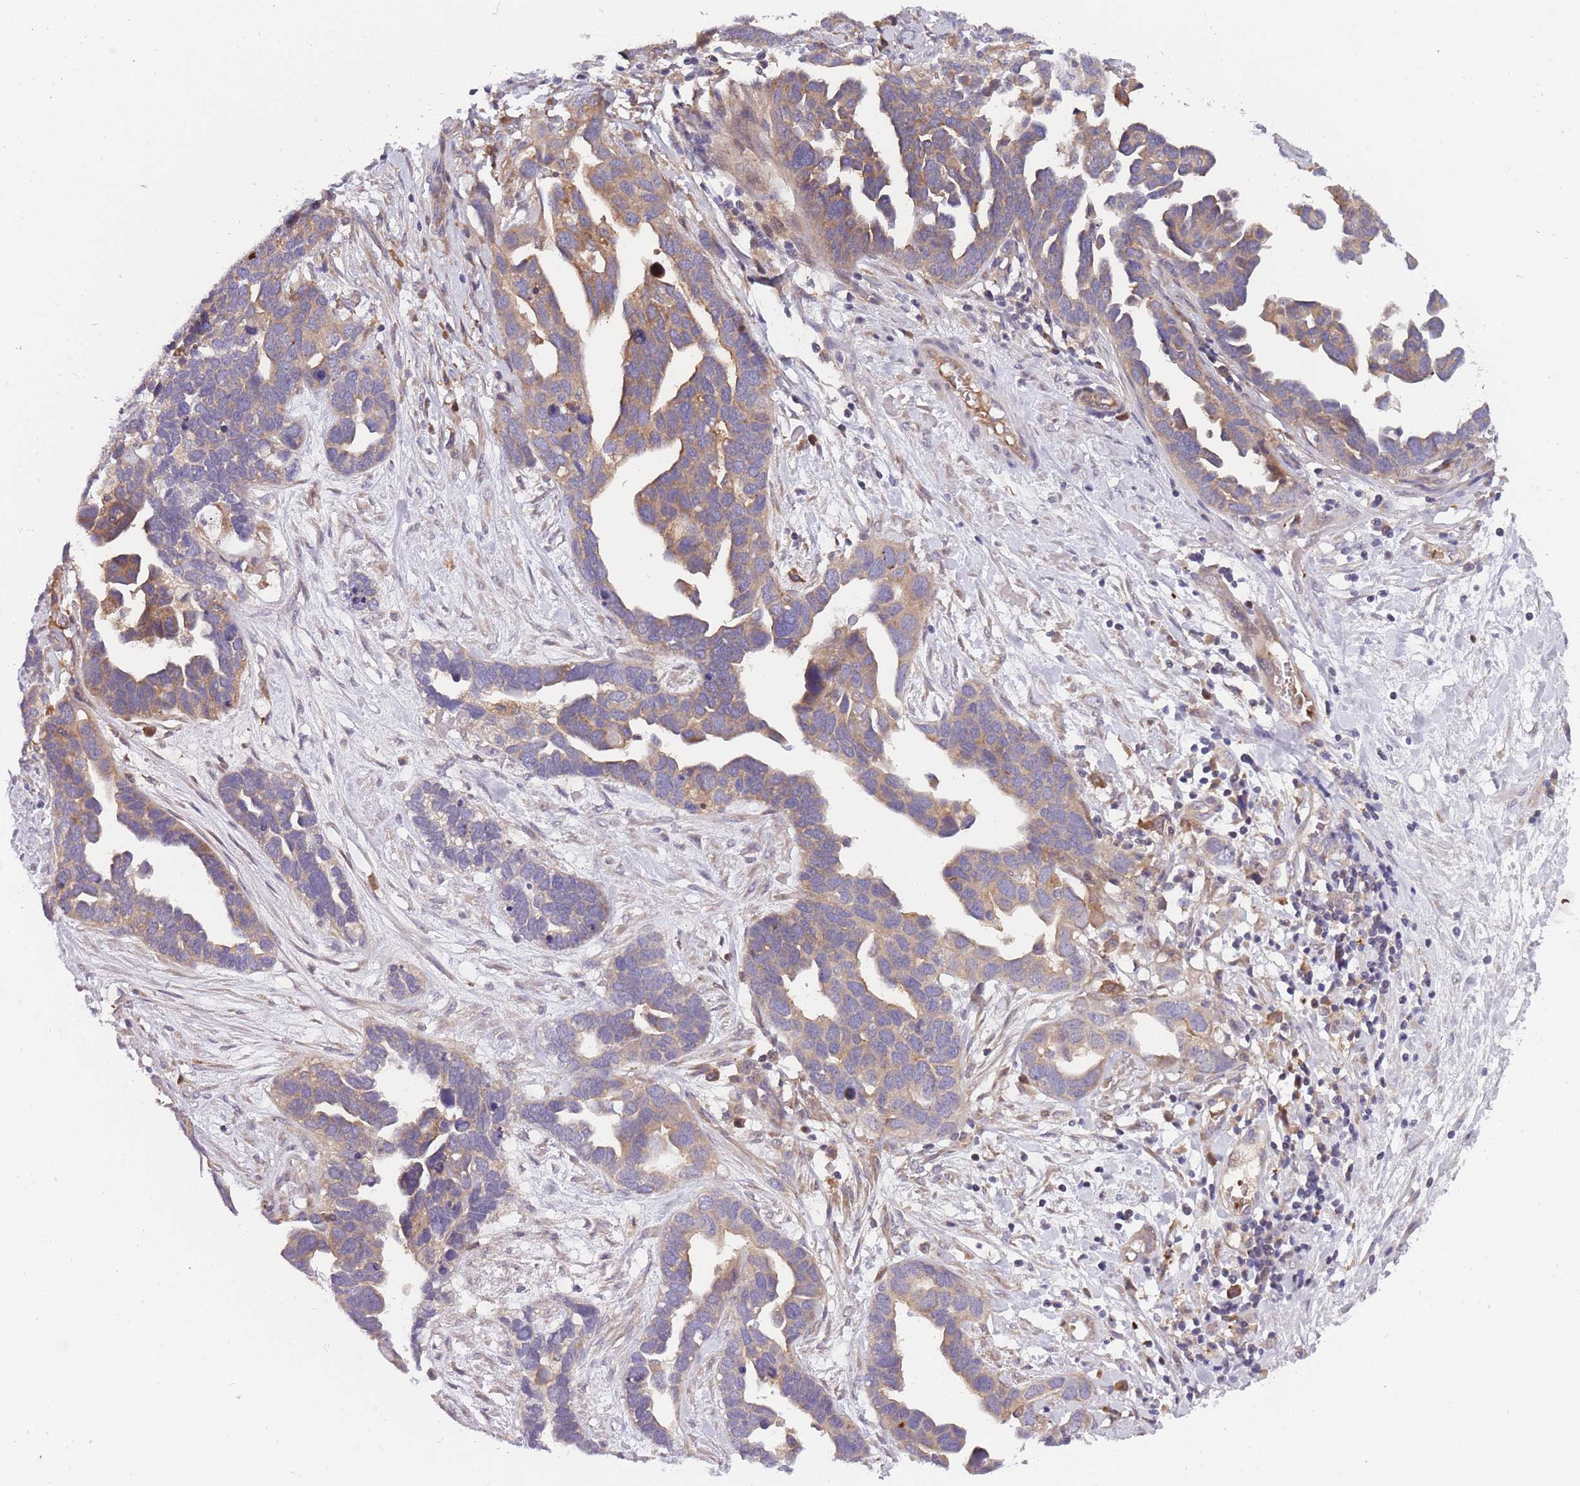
{"staining": {"intensity": "moderate", "quantity": "25%-75%", "location": "cytoplasmic/membranous"}, "tissue": "ovarian cancer", "cell_type": "Tumor cells", "image_type": "cancer", "snomed": [{"axis": "morphology", "description": "Cystadenocarcinoma, serous, NOS"}, {"axis": "topography", "description": "Ovary"}], "caption": "Human ovarian cancer stained with a brown dye displays moderate cytoplasmic/membranous positive staining in about 25%-75% of tumor cells.", "gene": "CRYGN", "patient": {"sex": "female", "age": 54}}